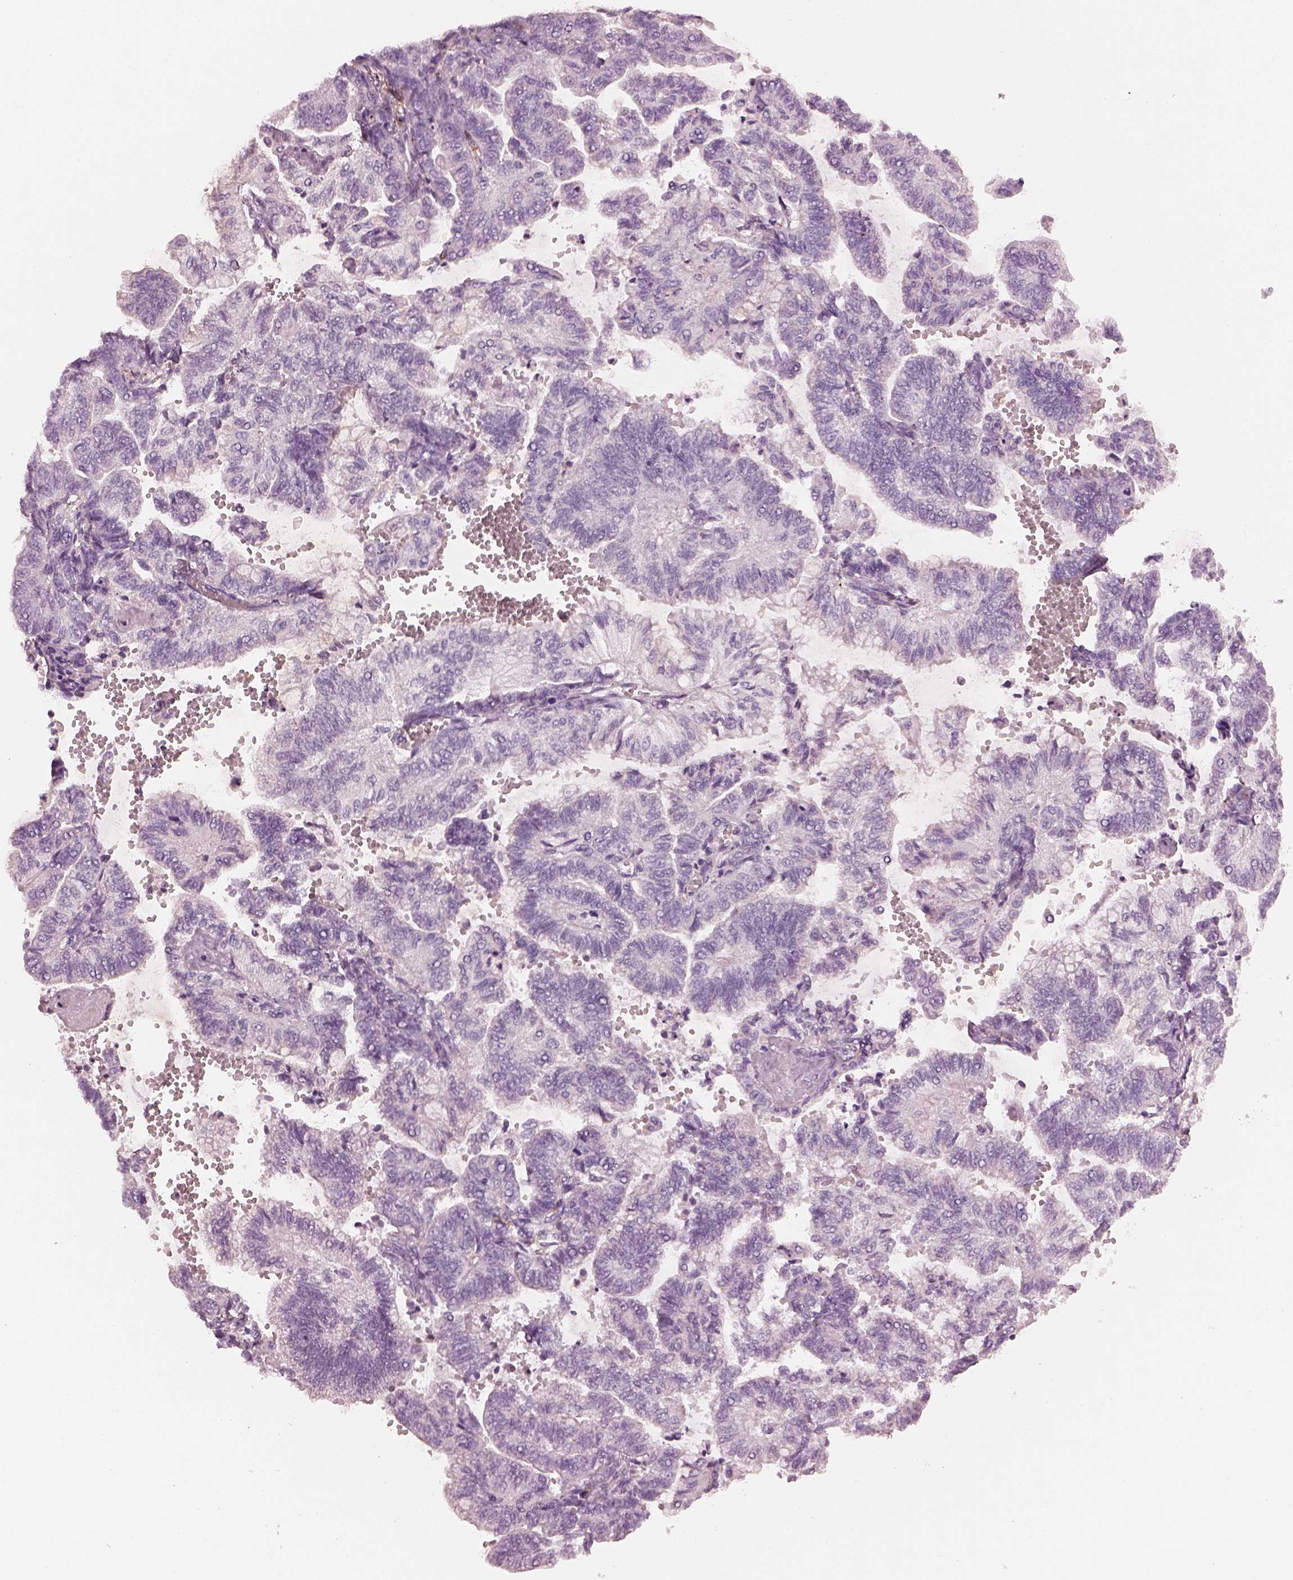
{"staining": {"intensity": "negative", "quantity": "none", "location": "none"}, "tissue": "stomach cancer", "cell_type": "Tumor cells", "image_type": "cancer", "snomed": [{"axis": "morphology", "description": "Adenocarcinoma, NOS"}, {"axis": "topography", "description": "Stomach"}], "caption": "Tumor cells are negative for brown protein staining in stomach cancer (adenocarcinoma). (Stains: DAB immunohistochemistry (IHC) with hematoxylin counter stain, Microscopy: brightfield microscopy at high magnification).", "gene": "SLAMF8", "patient": {"sex": "male", "age": 83}}